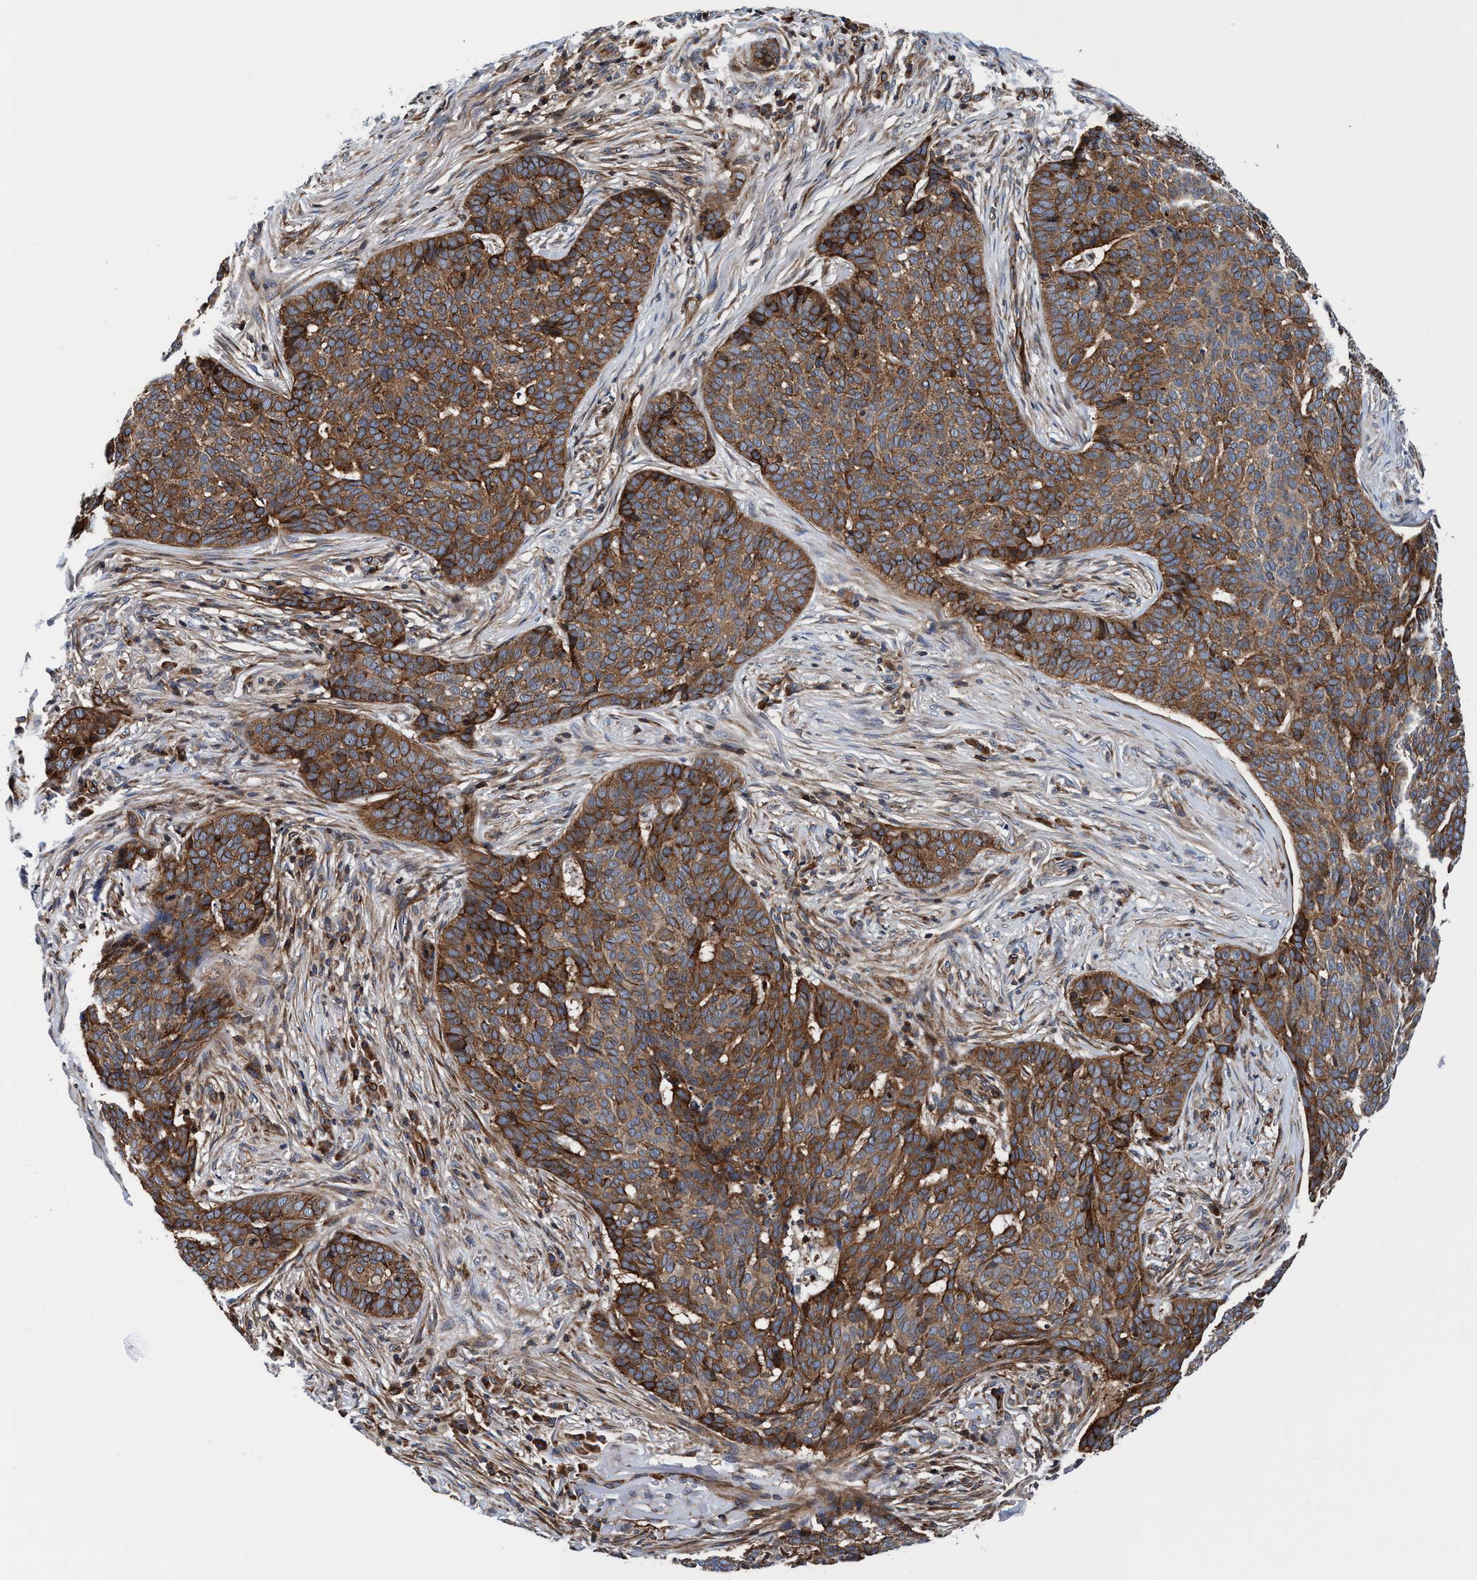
{"staining": {"intensity": "strong", "quantity": ">75%", "location": "cytoplasmic/membranous"}, "tissue": "skin cancer", "cell_type": "Tumor cells", "image_type": "cancer", "snomed": [{"axis": "morphology", "description": "Basal cell carcinoma"}, {"axis": "topography", "description": "Skin"}], "caption": "This micrograph shows IHC staining of human skin cancer, with high strong cytoplasmic/membranous positivity in about >75% of tumor cells.", "gene": "MCM3AP", "patient": {"sex": "male", "age": 85}}